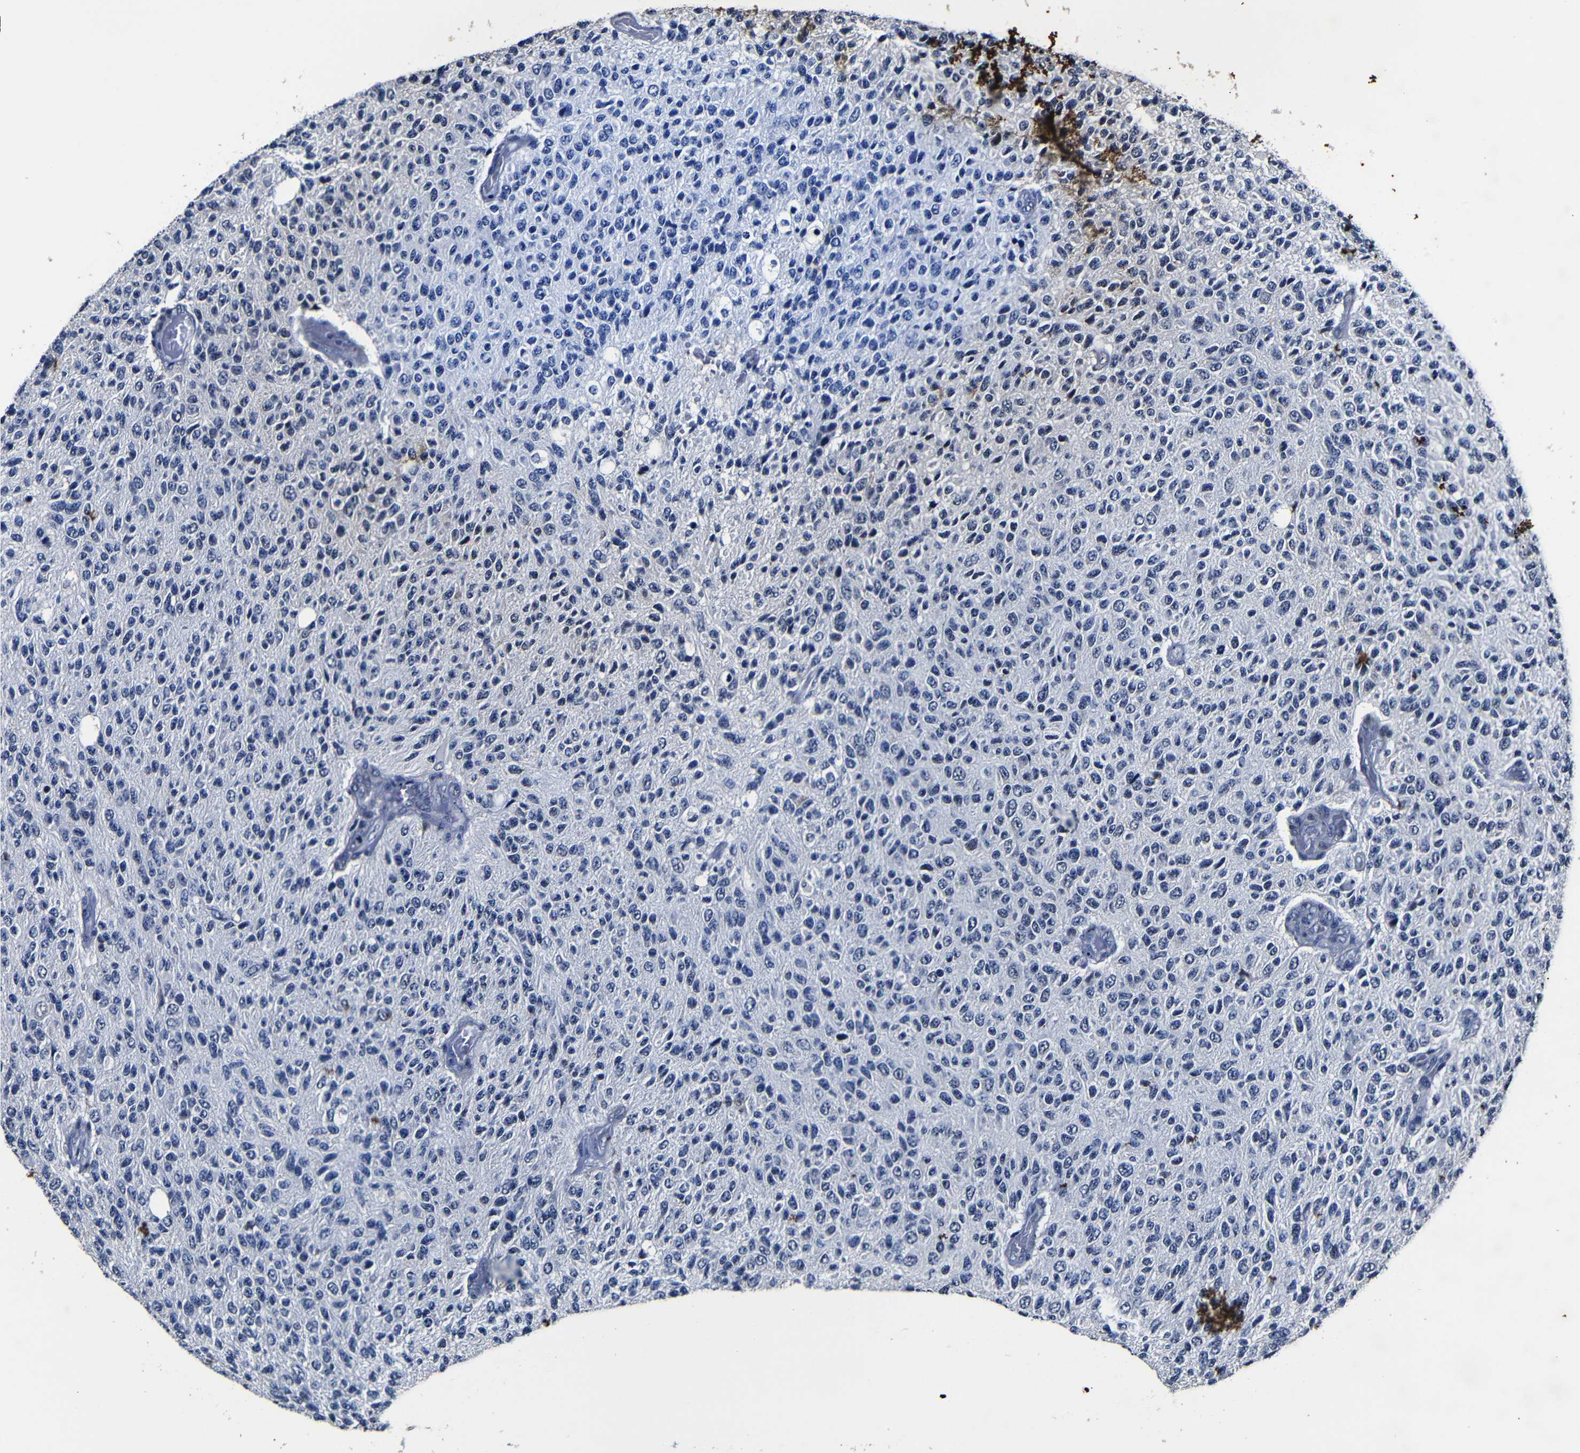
{"staining": {"intensity": "negative", "quantity": "none", "location": "none"}, "tissue": "glioma", "cell_type": "Tumor cells", "image_type": "cancer", "snomed": [{"axis": "morphology", "description": "Glioma, malignant, High grade"}, {"axis": "topography", "description": "pancreas cauda"}], "caption": "A micrograph of malignant high-grade glioma stained for a protein reveals no brown staining in tumor cells. (DAB (3,3'-diaminobenzidine) immunohistochemistry (IHC), high magnification).", "gene": "DEPP1", "patient": {"sex": "male", "age": 60}}